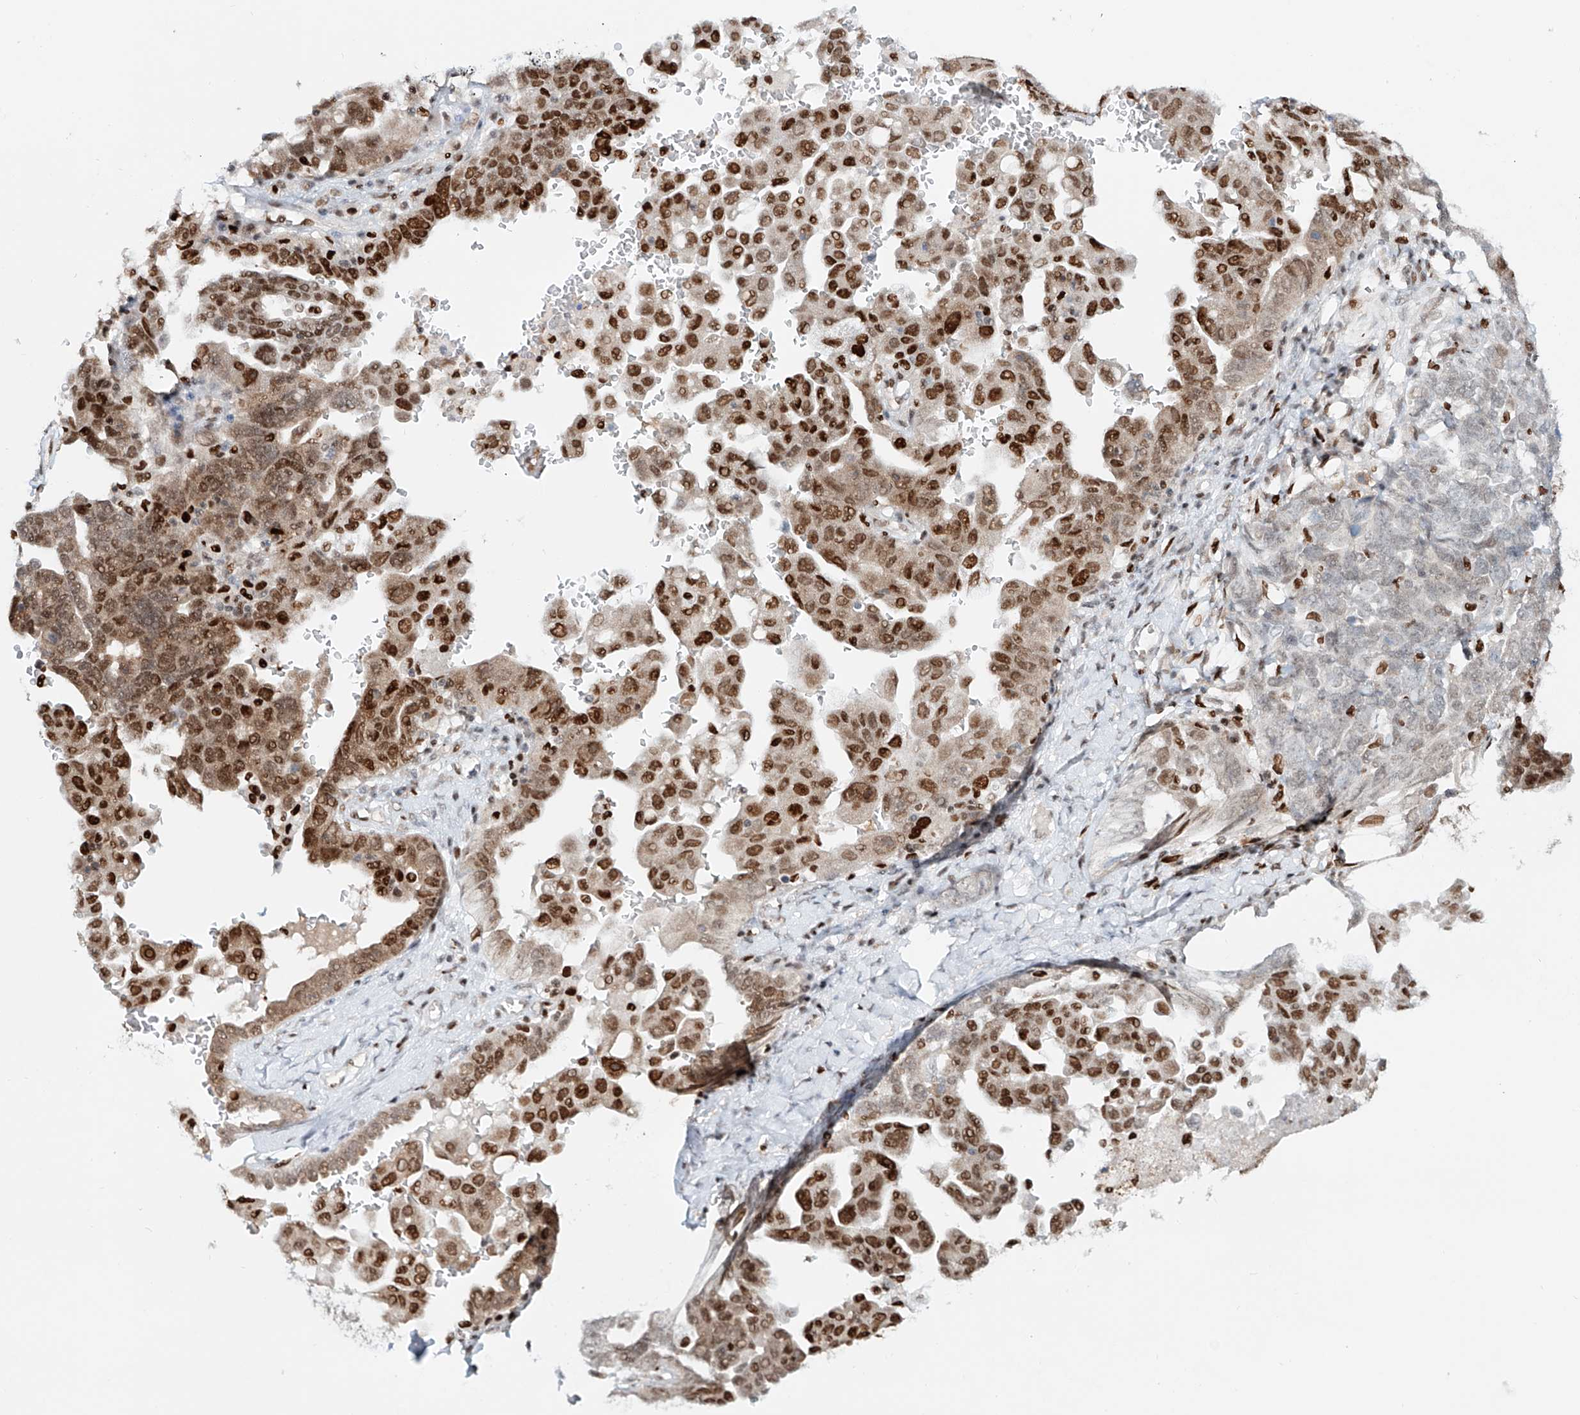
{"staining": {"intensity": "strong", "quantity": "25%-75%", "location": "cytoplasmic/membranous,nuclear"}, "tissue": "ovarian cancer", "cell_type": "Tumor cells", "image_type": "cancer", "snomed": [{"axis": "morphology", "description": "Carcinoma, endometroid"}, {"axis": "topography", "description": "Ovary"}], "caption": "Protein expression analysis of human endometroid carcinoma (ovarian) reveals strong cytoplasmic/membranous and nuclear staining in about 25%-75% of tumor cells.", "gene": "DZIP1L", "patient": {"sex": "female", "age": 62}}